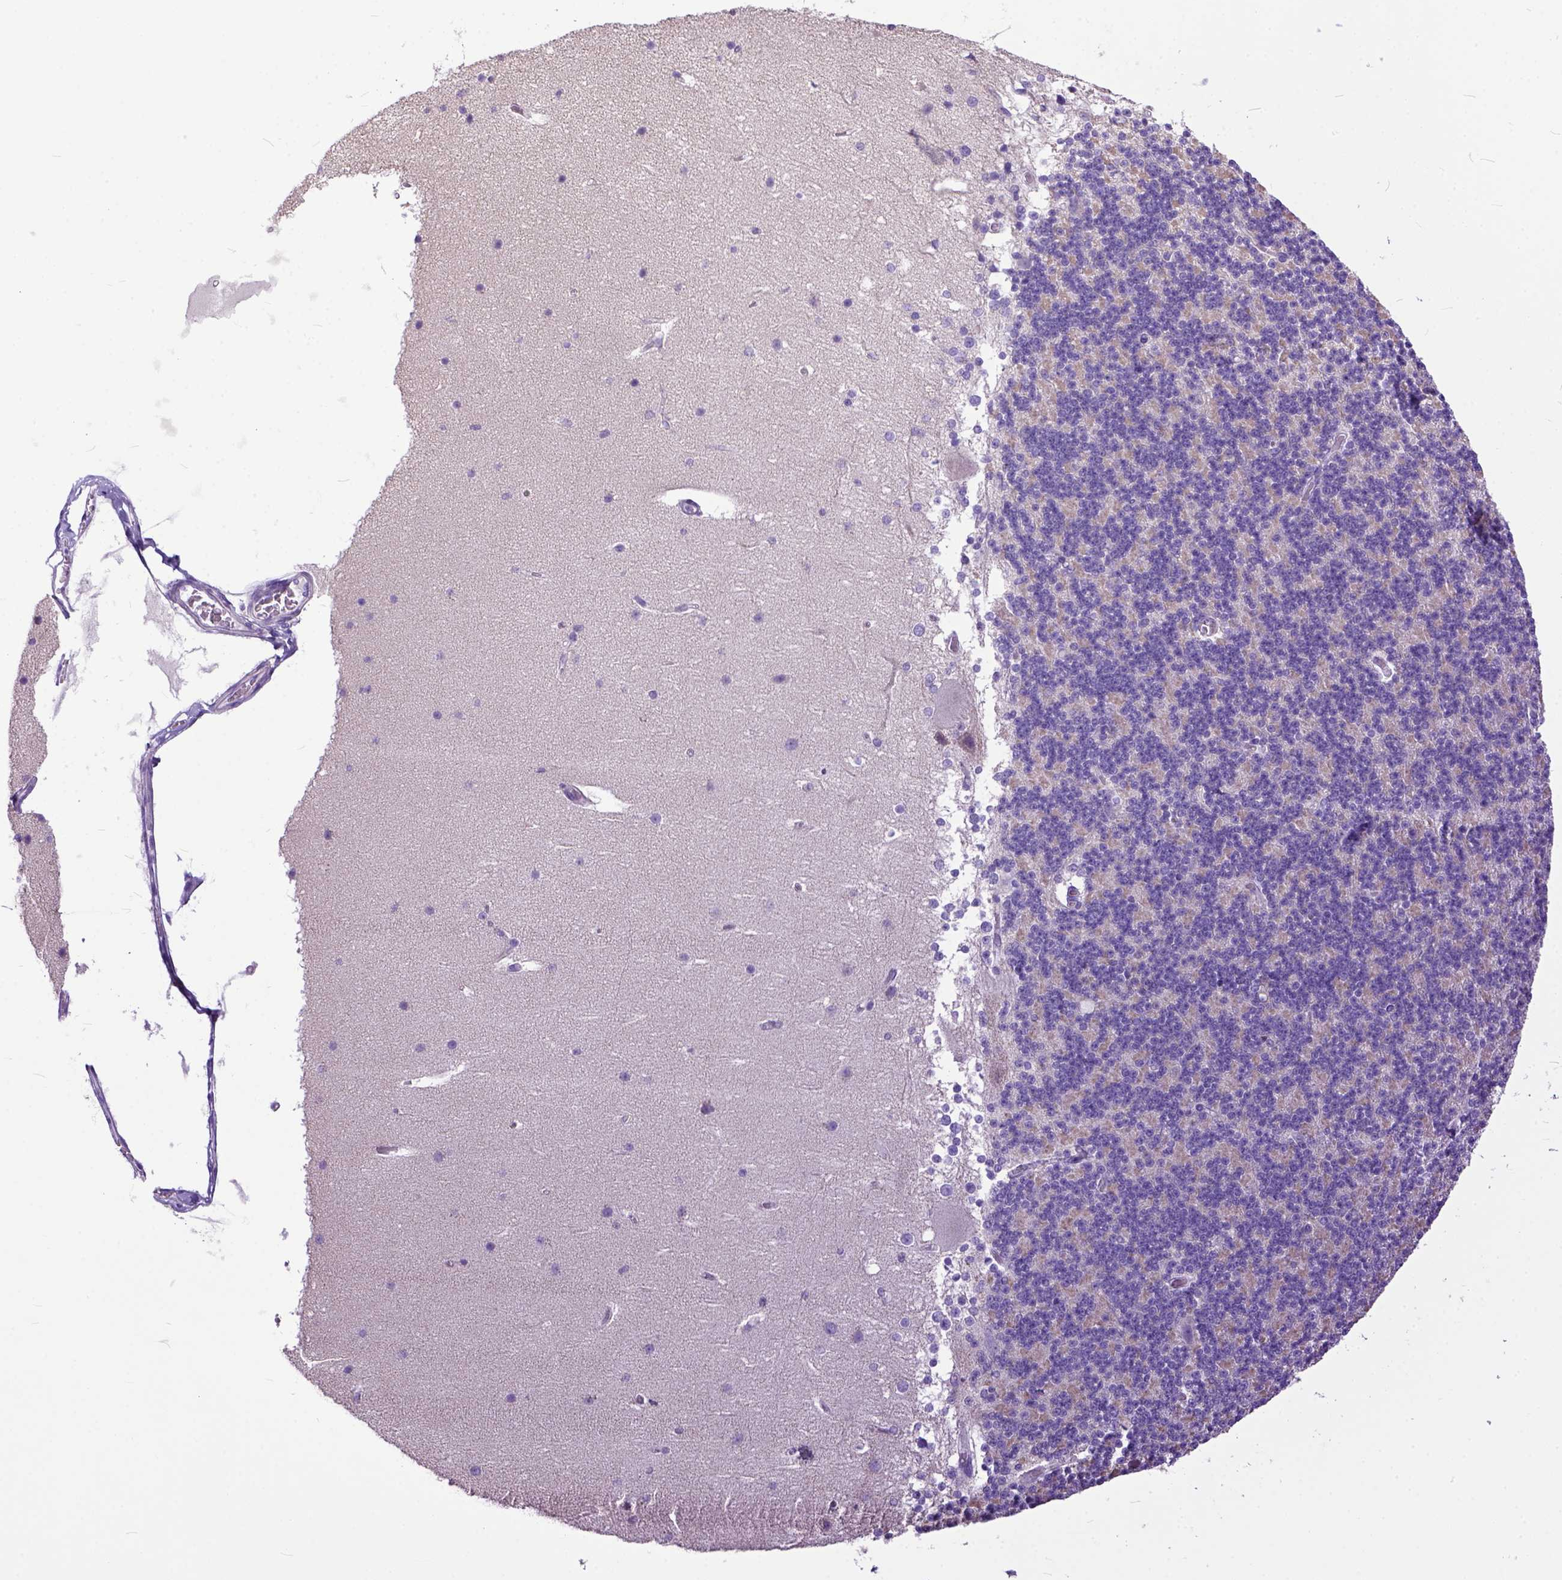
{"staining": {"intensity": "weak", "quantity": "25%-75%", "location": "cytoplasmic/membranous"}, "tissue": "cerebellum", "cell_type": "Cells in granular layer", "image_type": "normal", "snomed": [{"axis": "morphology", "description": "Normal tissue, NOS"}, {"axis": "topography", "description": "Cerebellum"}], "caption": "About 25%-75% of cells in granular layer in benign human cerebellum display weak cytoplasmic/membranous protein positivity as visualized by brown immunohistochemical staining.", "gene": "CRB1", "patient": {"sex": "female", "age": 19}}